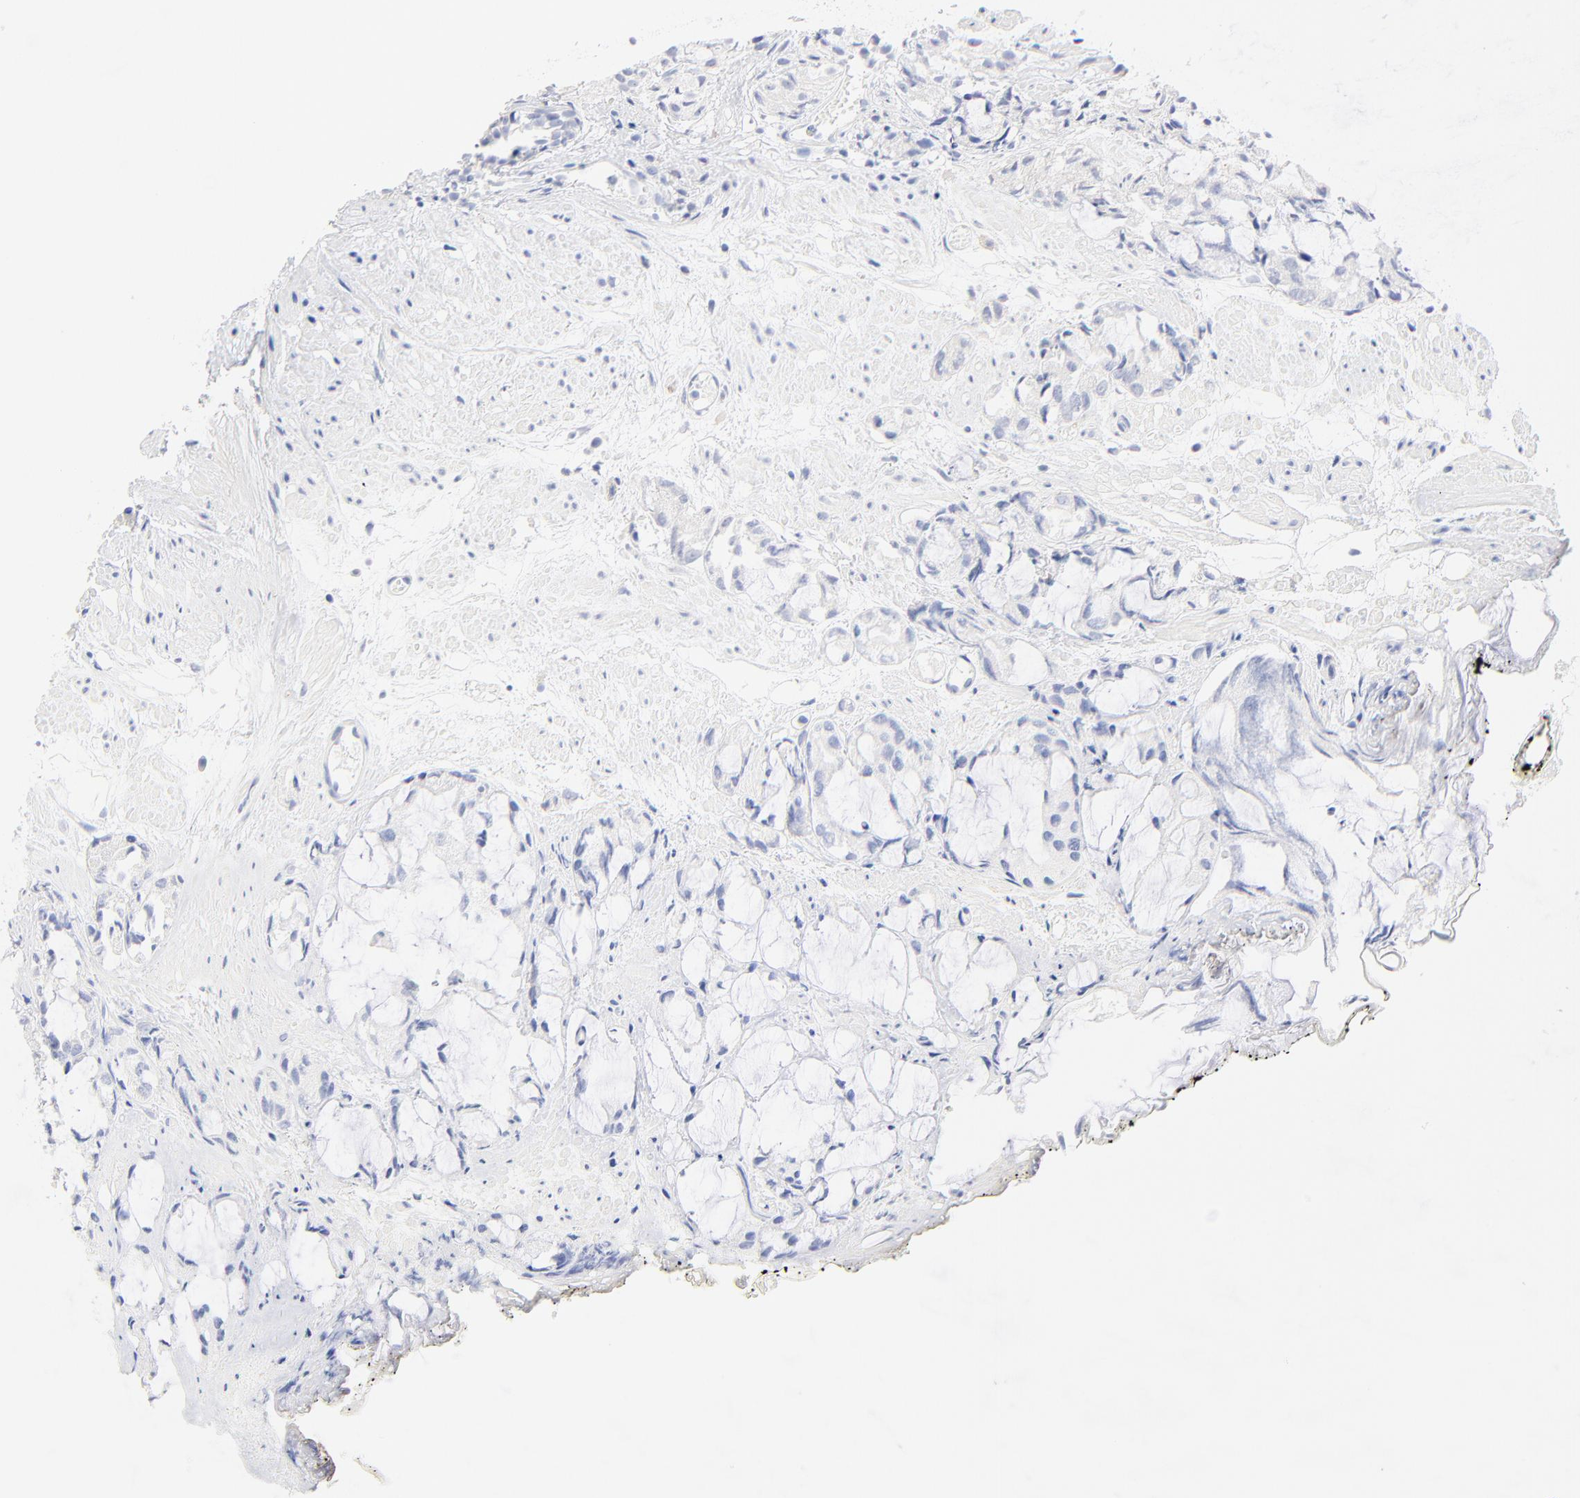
{"staining": {"intensity": "negative", "quantity": "none", "location": "none"}, "tissue": "prostate cancer", "cell_type": "Tumor cells", "image_type": "cancer", "snomed": [{"axis": "morphology", "description": "Adenocarcinoma, High grade"}, {"axis": "topography", "description": "Prostate"}], "caption": "A micrograph of prostate cancer stained for a protein exhibits no brown staining in tumor cells.", "gene": "SULT4A1", "patient": {"sex": "male", "age": 85}}